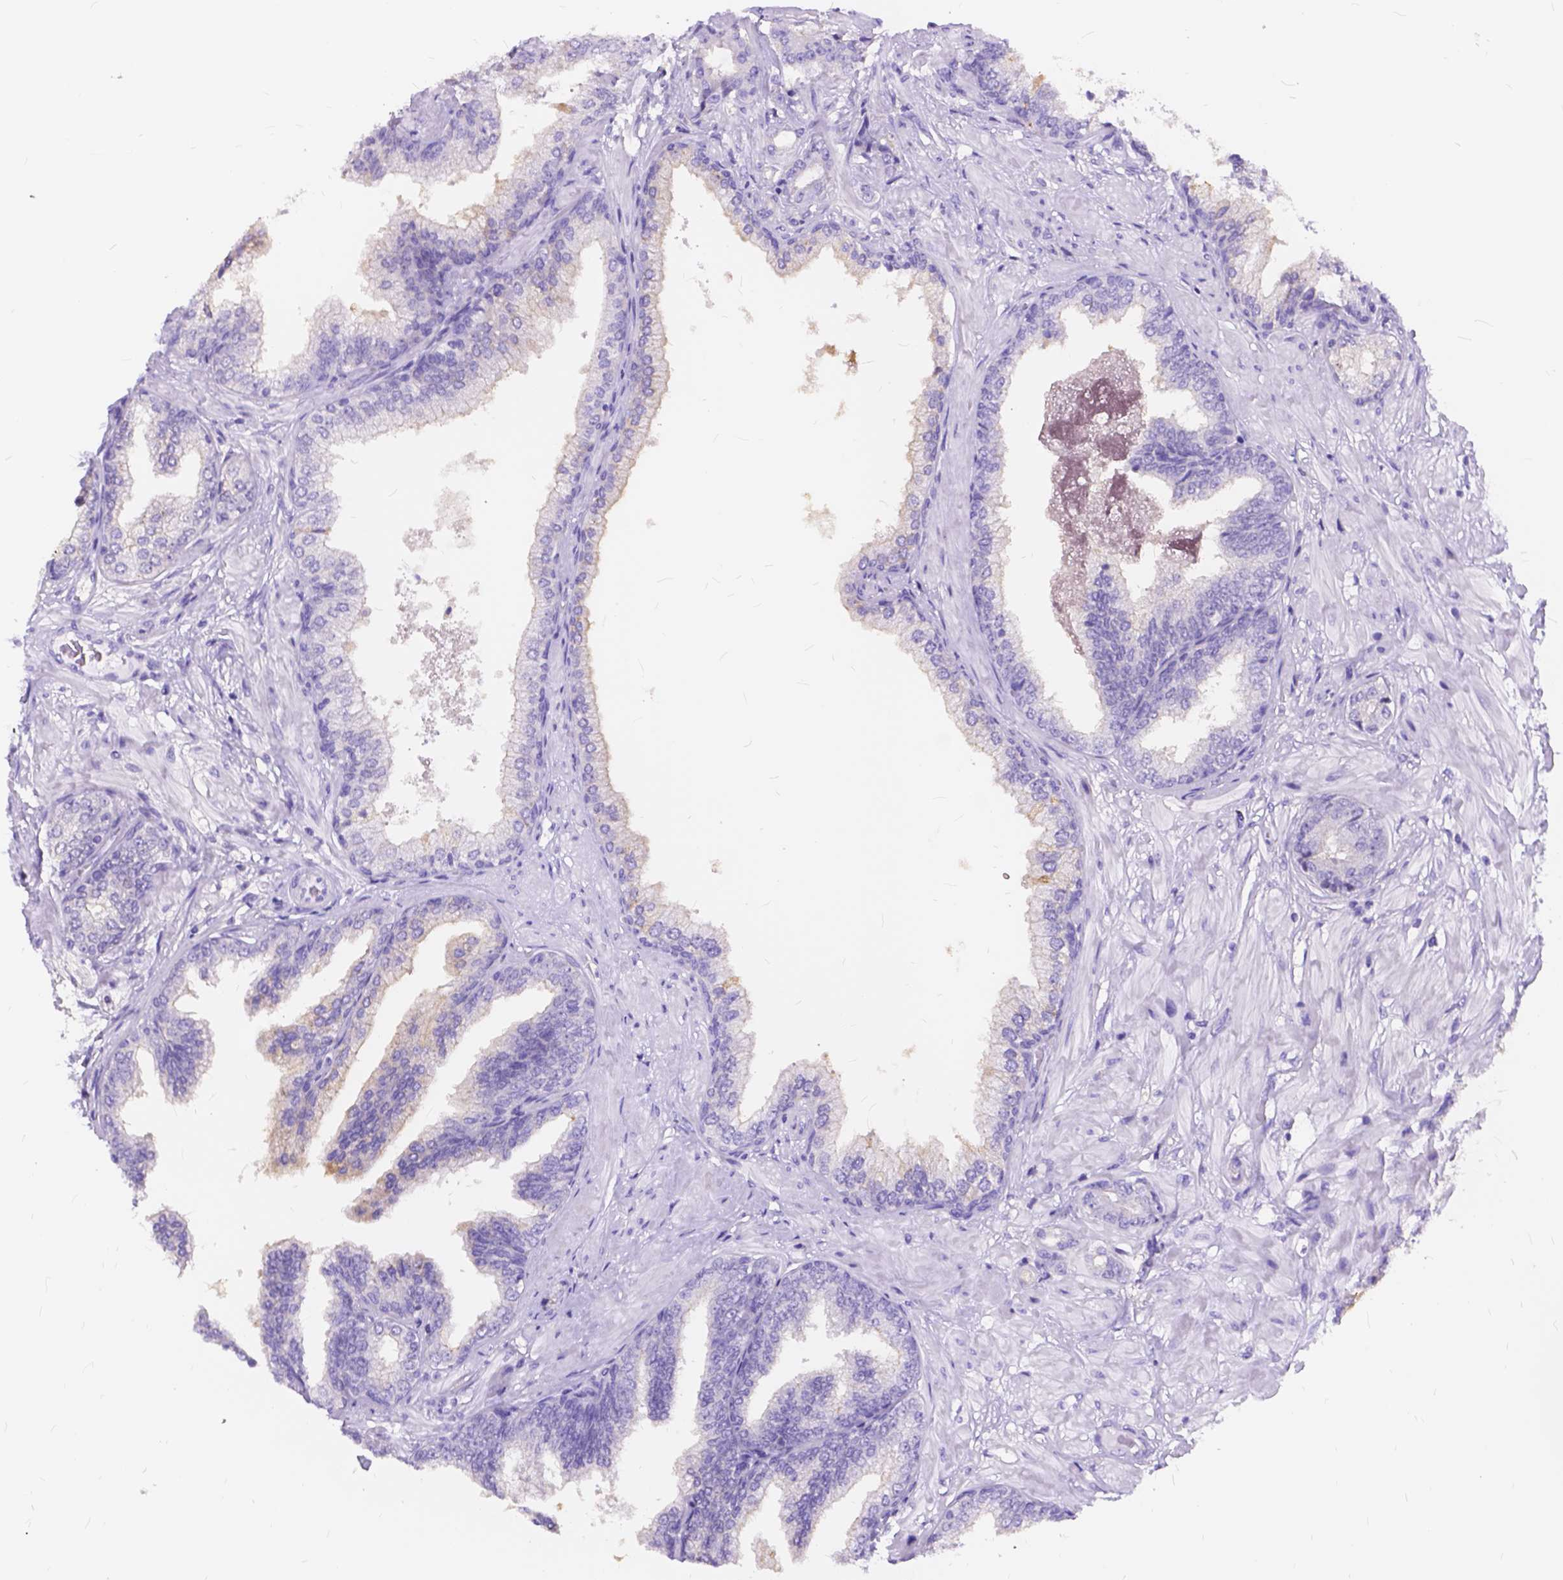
{"staining": {"intensity": "negative", "quantity": "none", "location": "none"}, "tissue": "prostate cancer", "cell_type": "Tumor cells", "image_type": "cancer", "snomed": [{"axis": "morphology", "description": "Adenocarcinoma, Low grade"}, {"axis": "topography", "description": "Prostate"}], "caption": "There is no significant staining in tumor cells of prostate cancer.", "gene": "FOXL2", "patient": {"sex": "male", "age": 55}}